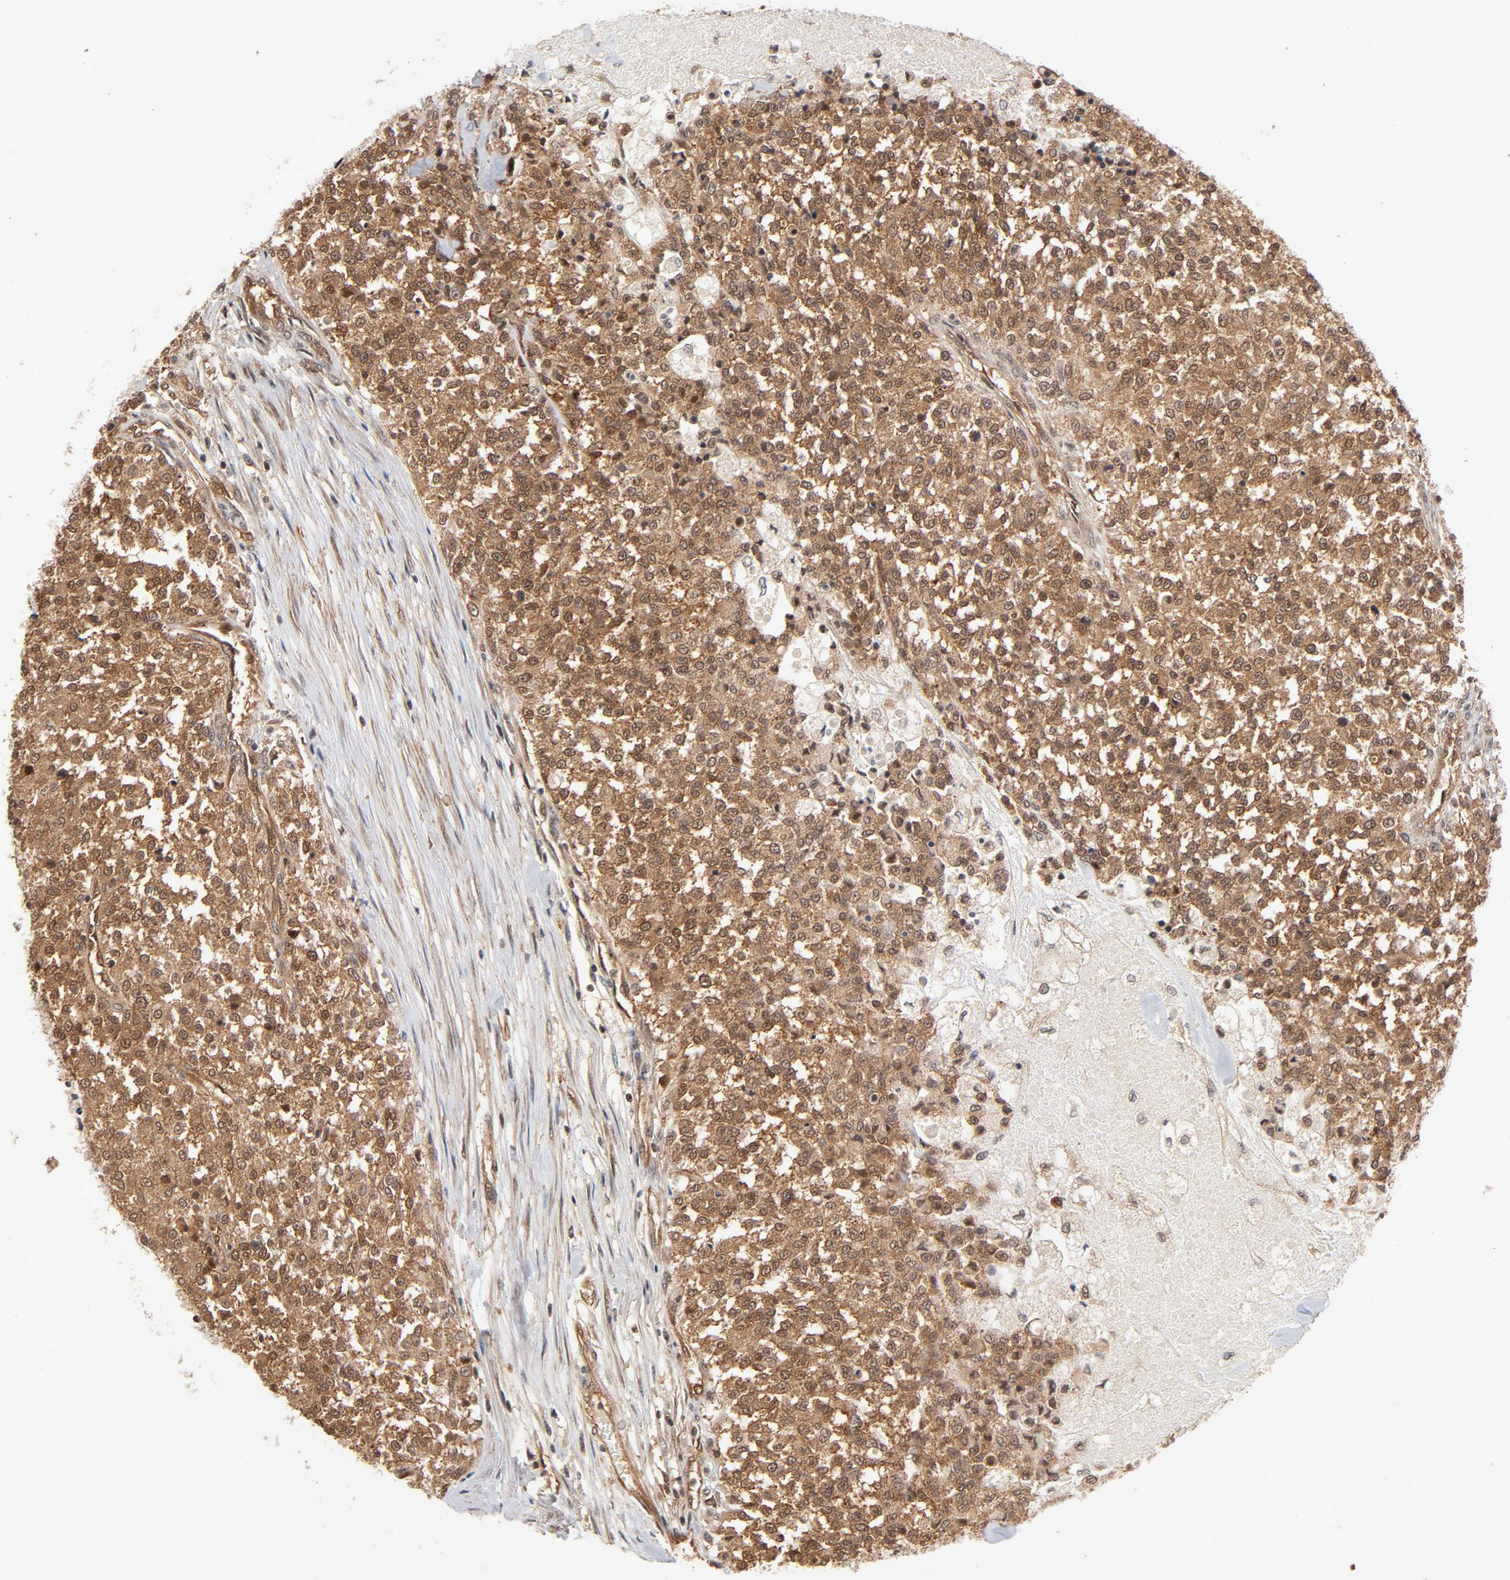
{"staining": {"intensity": "moderate", "quantity": ">75%", "location": "cytoplasmic/membranous,nuclear"}, "tissue": "testis cancer", "cell_type": "Tumor cells", "image_type": "cancer", "snomed": [{"axis": "morphology", "description": "Seminoma, NOS"}, {"axis": "topography", "description": "Testis"}], "caption": "Immunohistochemistry (IHC) histopathology image of neoplastic tissue: human testis cancer (seminoma) stained using IHC reveals medium levels of moderate protein expression localized specifically in the cytoplasmic/membranous and nuclear of tumor cells, appearing as a cytoplasmic/membranous and nuclear brown color.", "gene": "CDC37", "patient": {"sex": "male", "age": 59}}